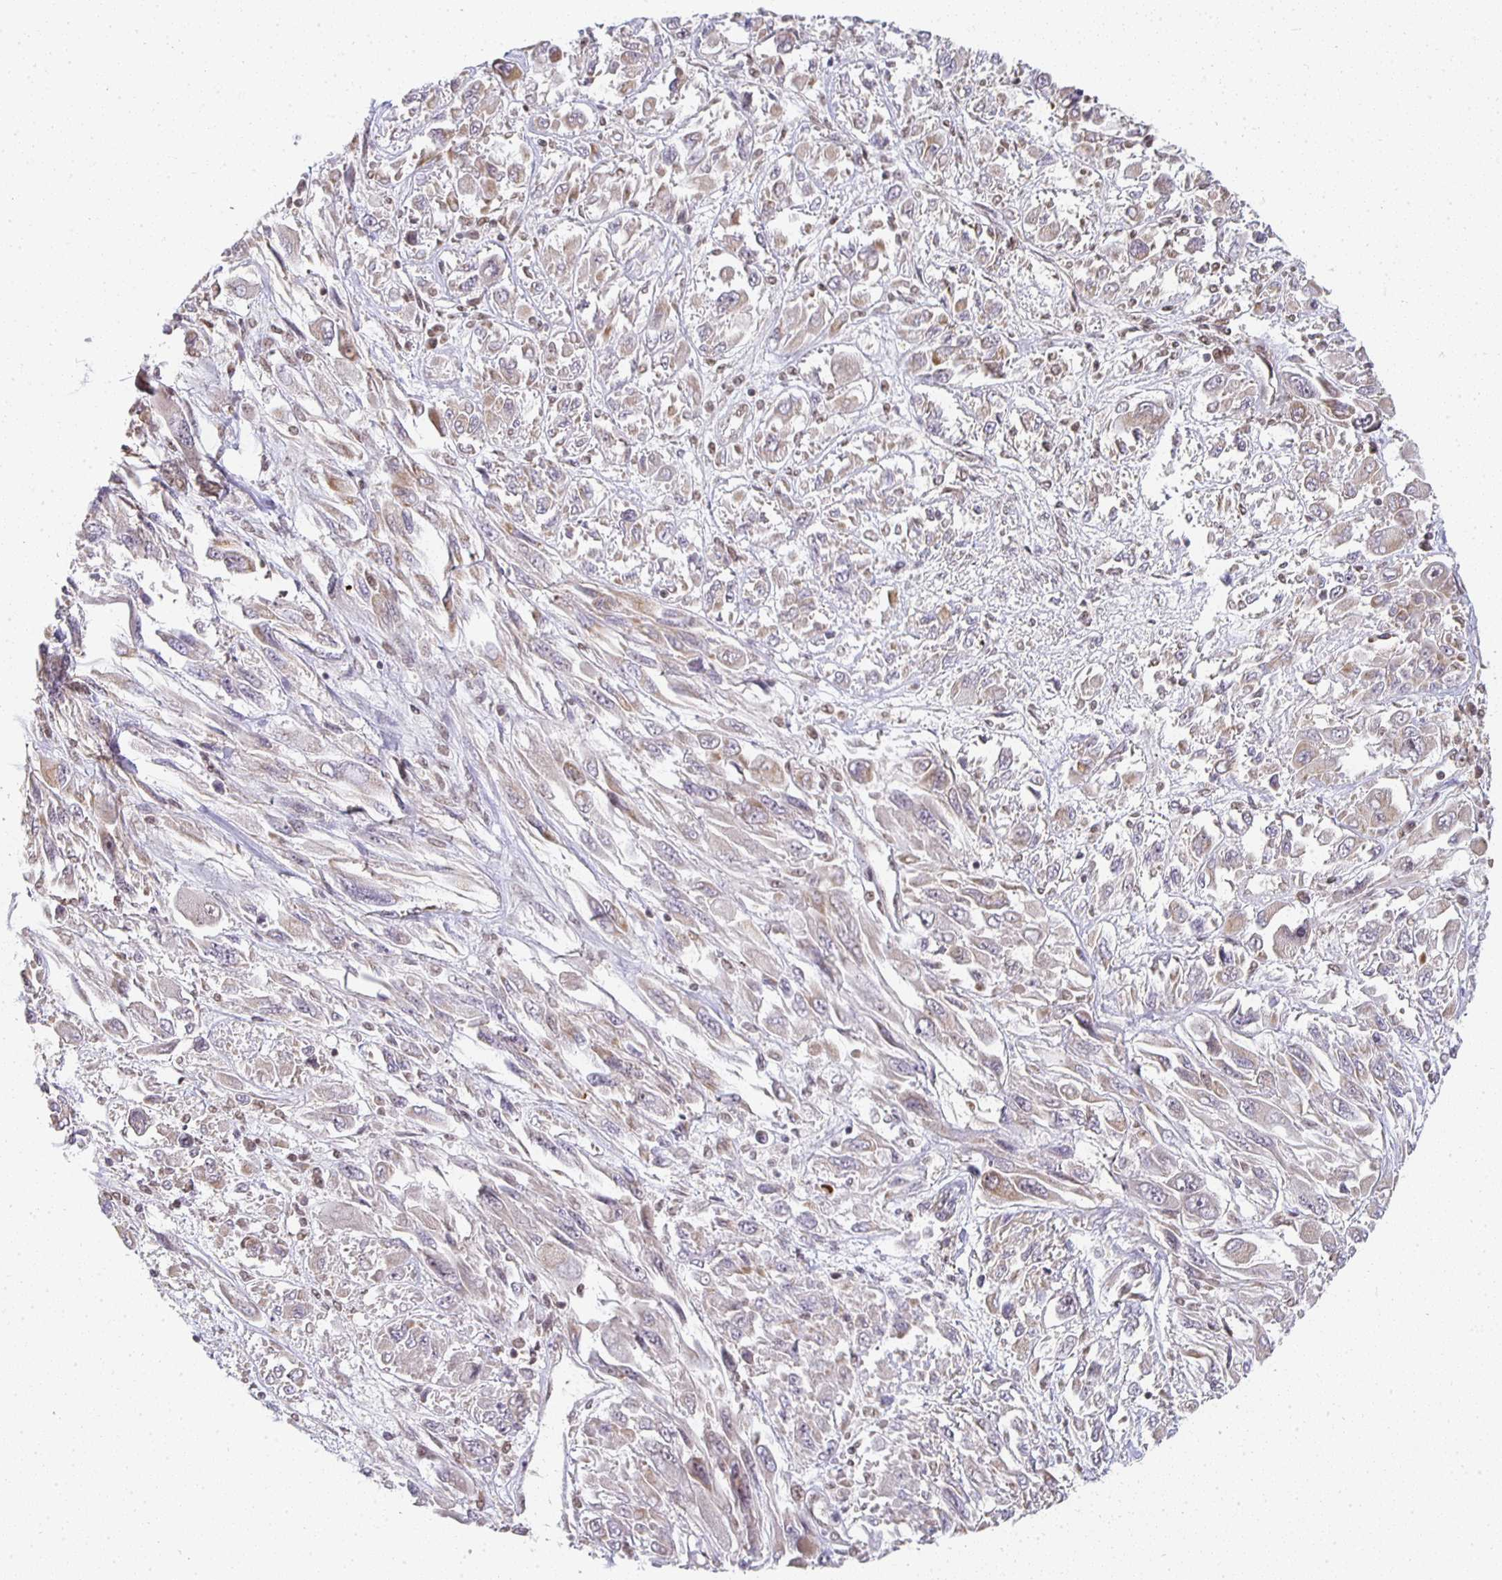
{"staining": {"intensity": "weak", "quantity": "25%-75%", "location": "cytoplasmic/membranous"}, "tissue": "melanoma", "cell_type": "Tumor cells", "image_type": "cancer", "snomed": [{"axis": "morphology", "description": "Malignant melanoma, NOS"}, {"axis": "topography", "description": "Skin"}], "caption": "The micrograph displays a brown stain indicating the presence of a protein in the cytoplasmic/membranous of tumor cells in melanoma. Nuclei are stained in blue.", "gene": "SMARCA2", "patient": {"sex": "female", "age": 91}}